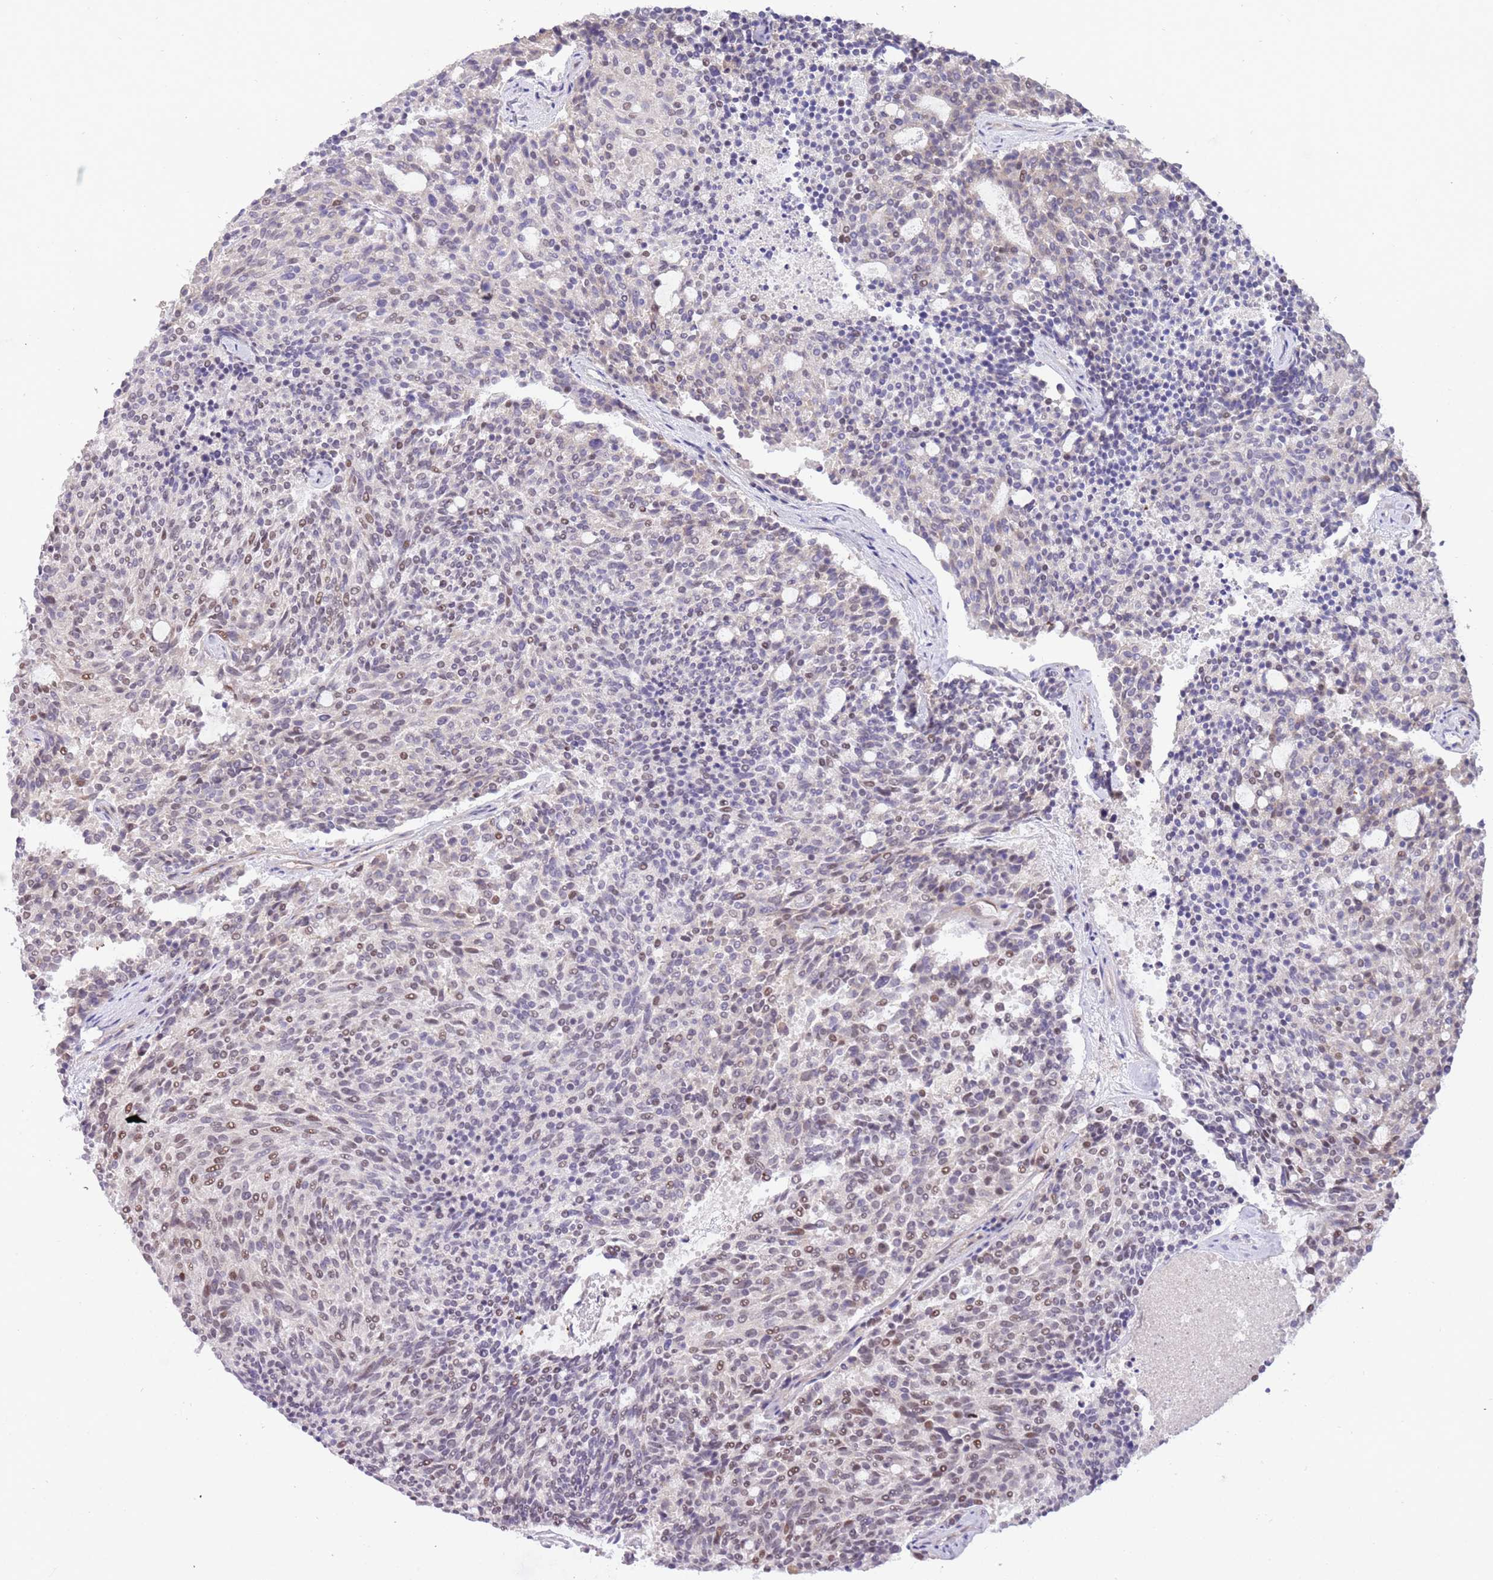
{"staining": {"intensity": "weak", "quantity": "25%-75%", "location": "nuclear"}, "tissue": "carcinoid", "cell_type": "Tumor cells", "image_type": "cancer", "snomed": [{"axis": "morphology", "description": "Carcinoid, malignant, NOS"}, {"axis": "topography", "description": "Pancreas"}], "caption": "Immunohistochemical staining of malignant carcinoid exhibits low levels of weak nuclear positivity in approximately 25%-75% of tumor cells. (IHC, brightfield microscopy, high magnification).", "gene": "MAGEF1", "patient": {"sex": "female", "age": 54}}